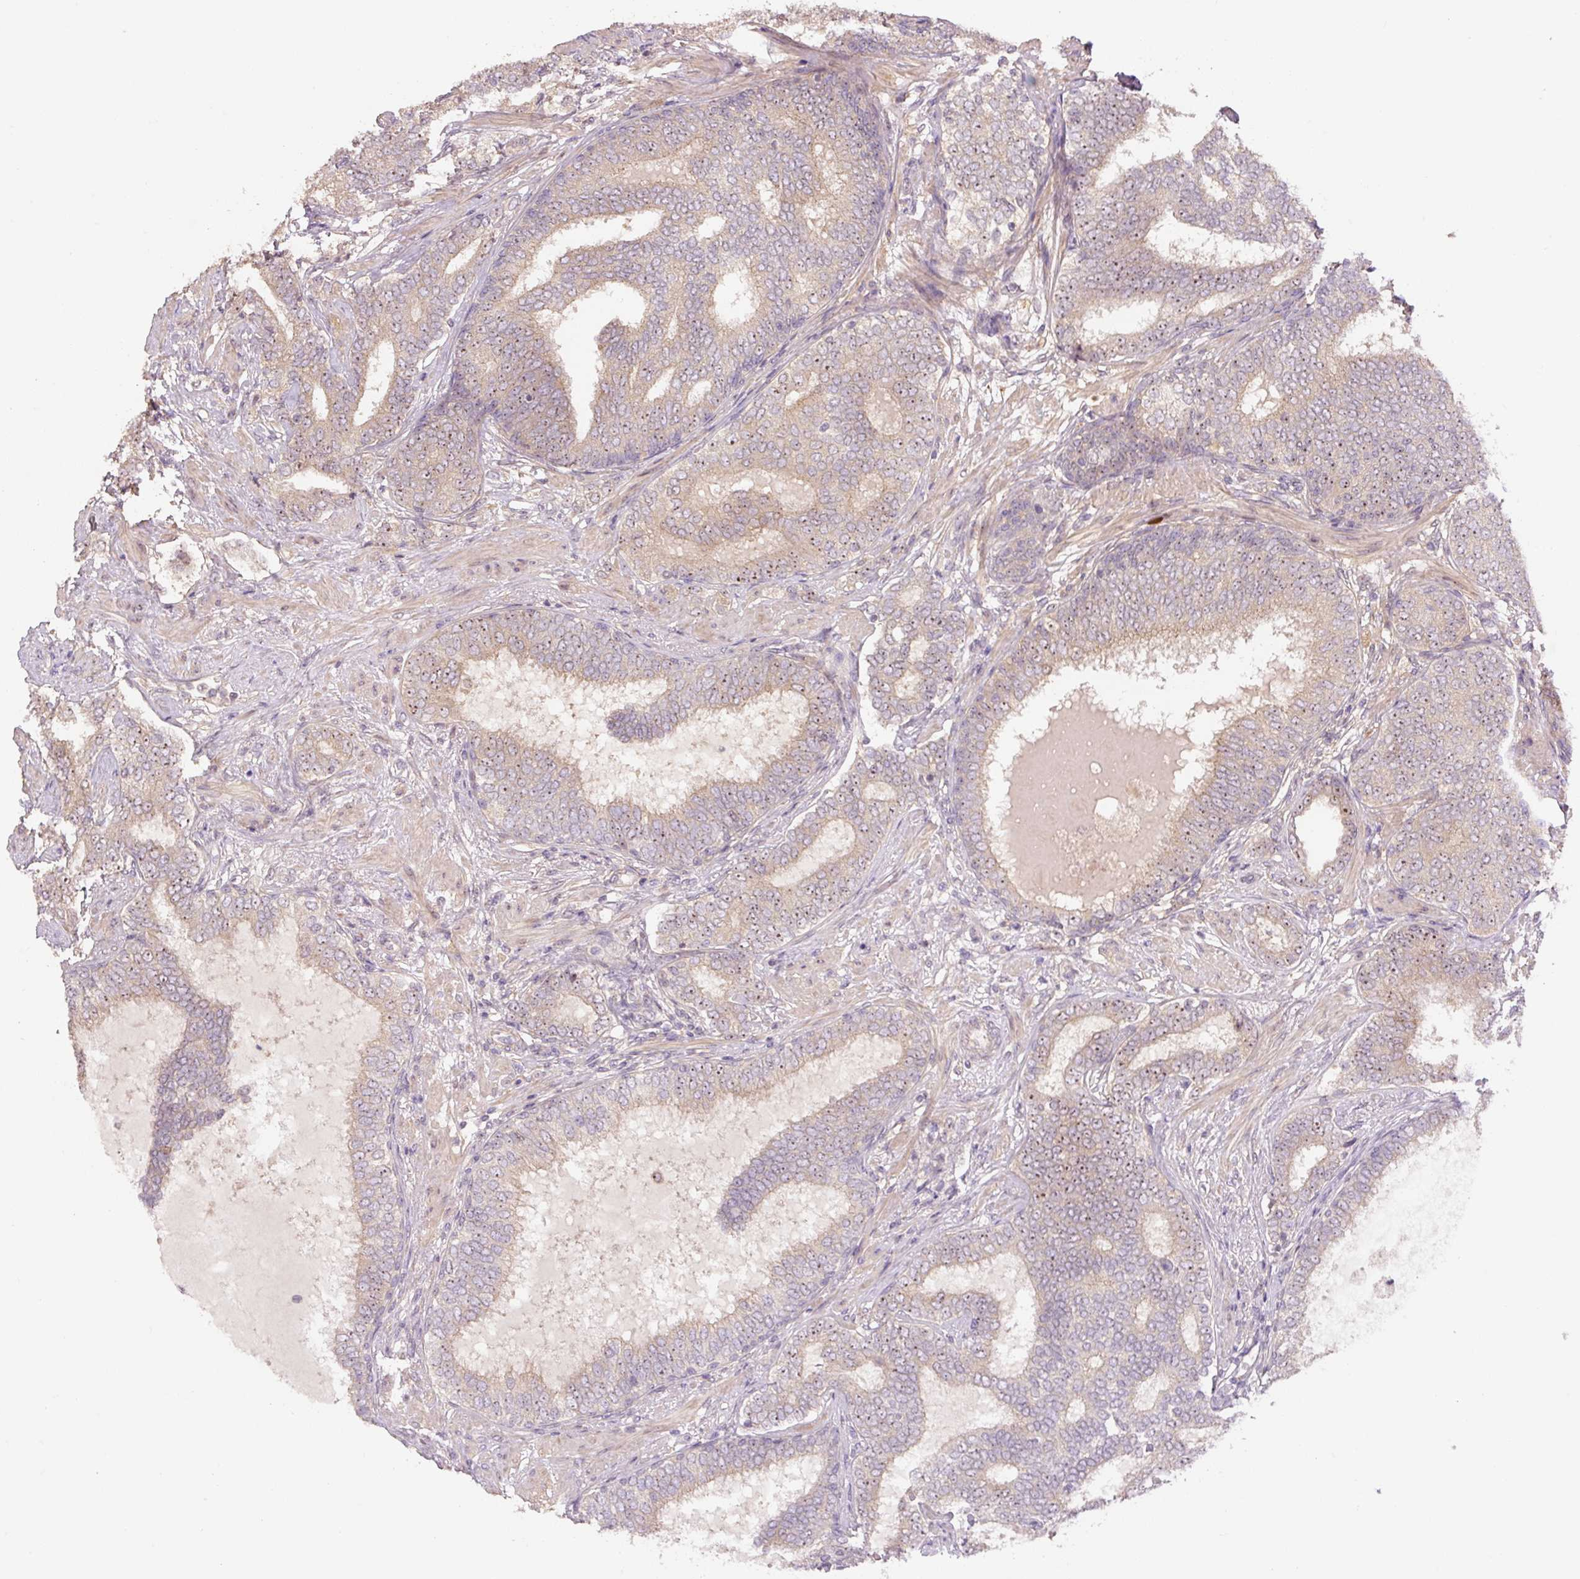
{"staining": {"intensity": "weak", "quantity": "<25%", "location": "nuclear"}, "tissue": "prostate cancer", "cell_type": "Tumor cells", "image_type": "cancer", "snomed": [{"axis": "morphology", "description": "Adenocarcinoma, High grade"}, {"axis": "topography", "description": "Prostate"}], "caption": "The micrograph demonstrates no staining of tumor cells in prostate cancer (high-grade adenocarcinoma).", "gene": "TMEM151B", "patient": {"sex": "male", "age": 72}}